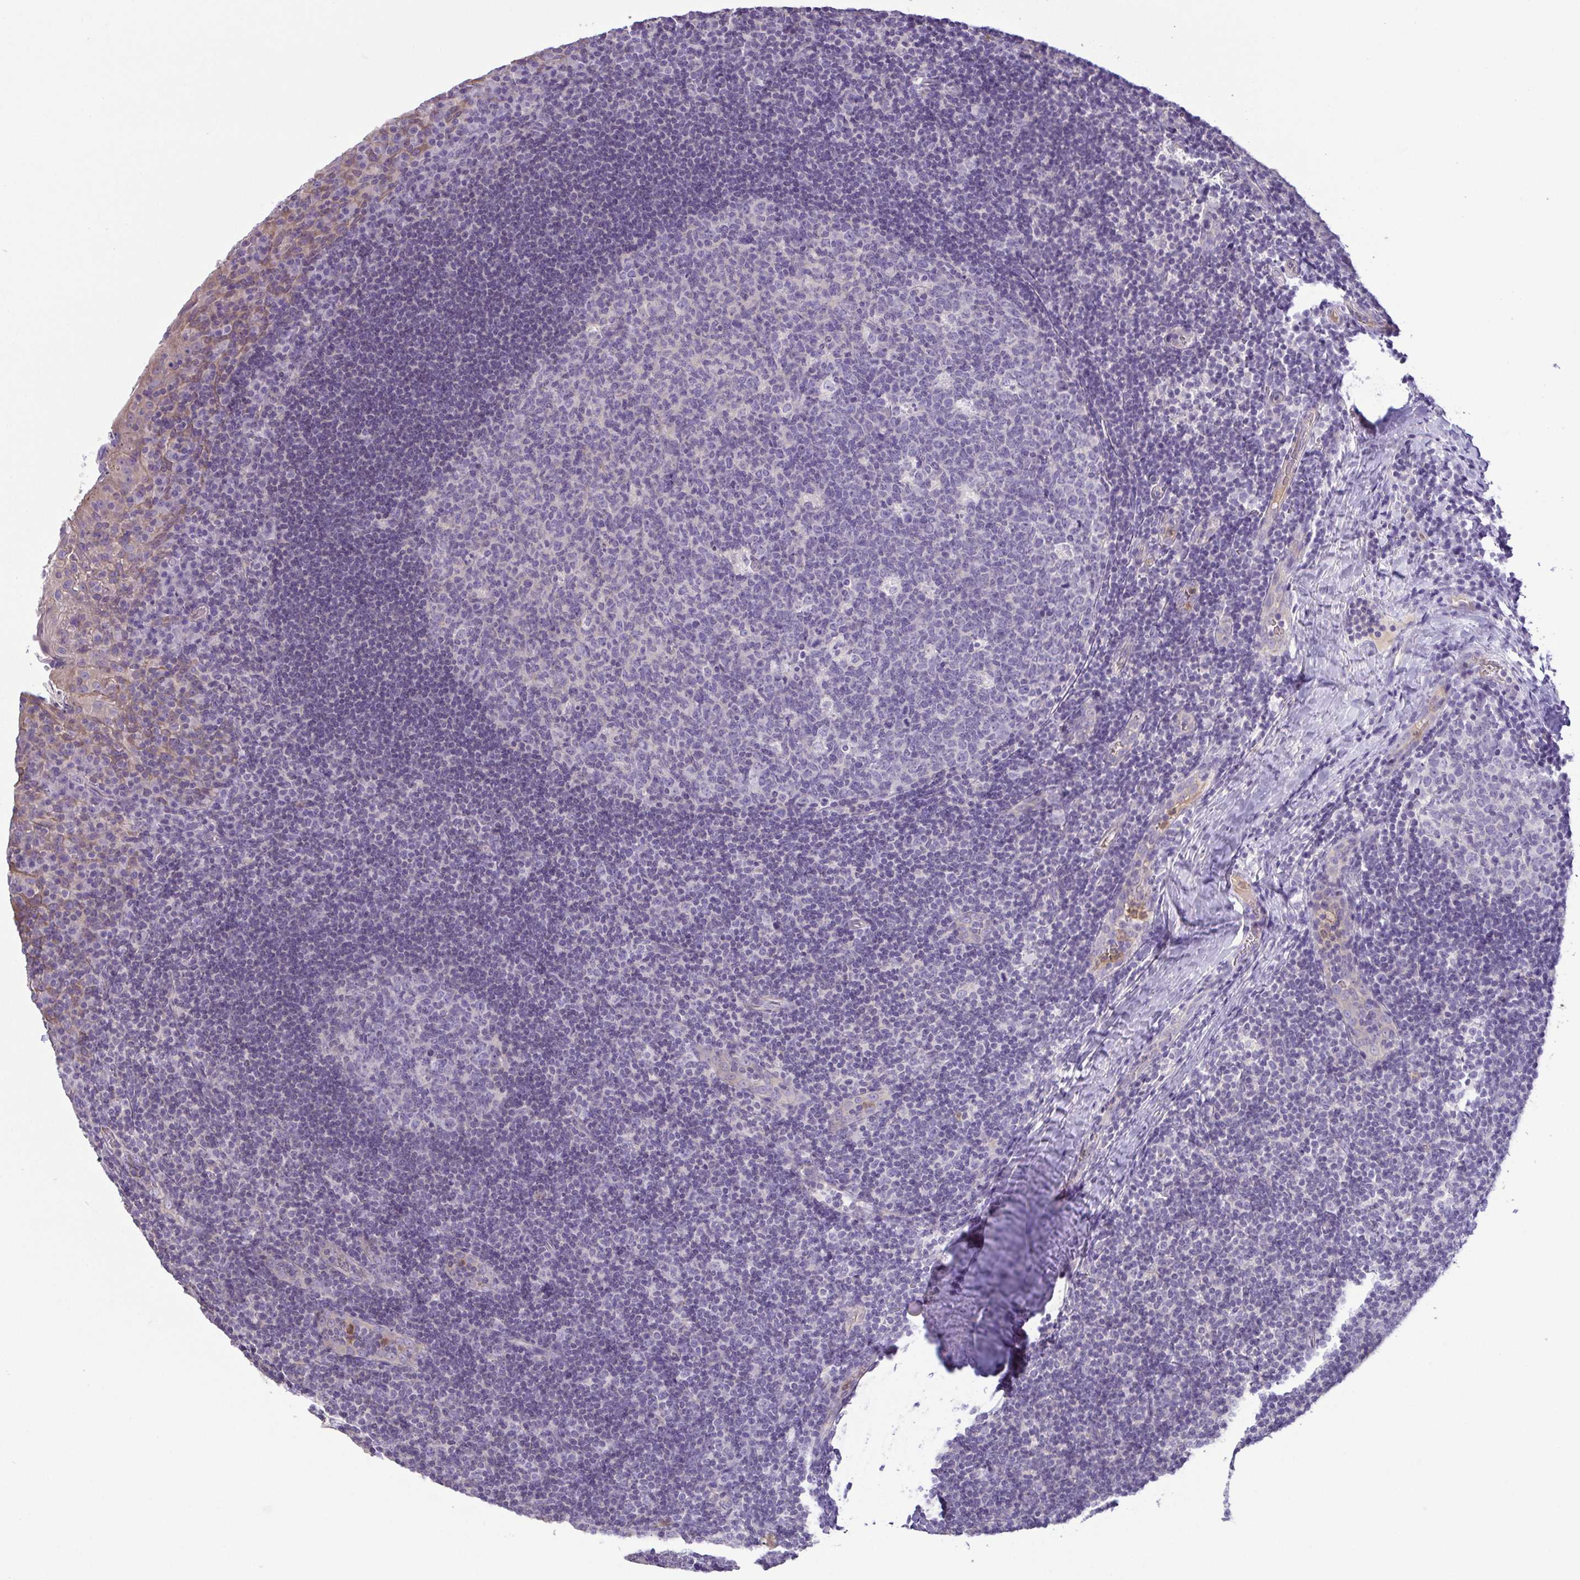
{"staining": {"intensity": "negative", "quantity": "none", "location": "none"}, "tissue": "tonsil", "cell_type": "Germinal center cells", "image_type": "normal", "snomed": [{"axis": "morphology", "description": "Normal tissue, NOS"}, {"axis": "topography", "description": "Tonsil"}], "caption": "Protein analysis of unremarkable tonsil shows no significant positivity in germinal center cells.", "gene": "MYL10", "patient": {"sex": "male", "age": 17}}